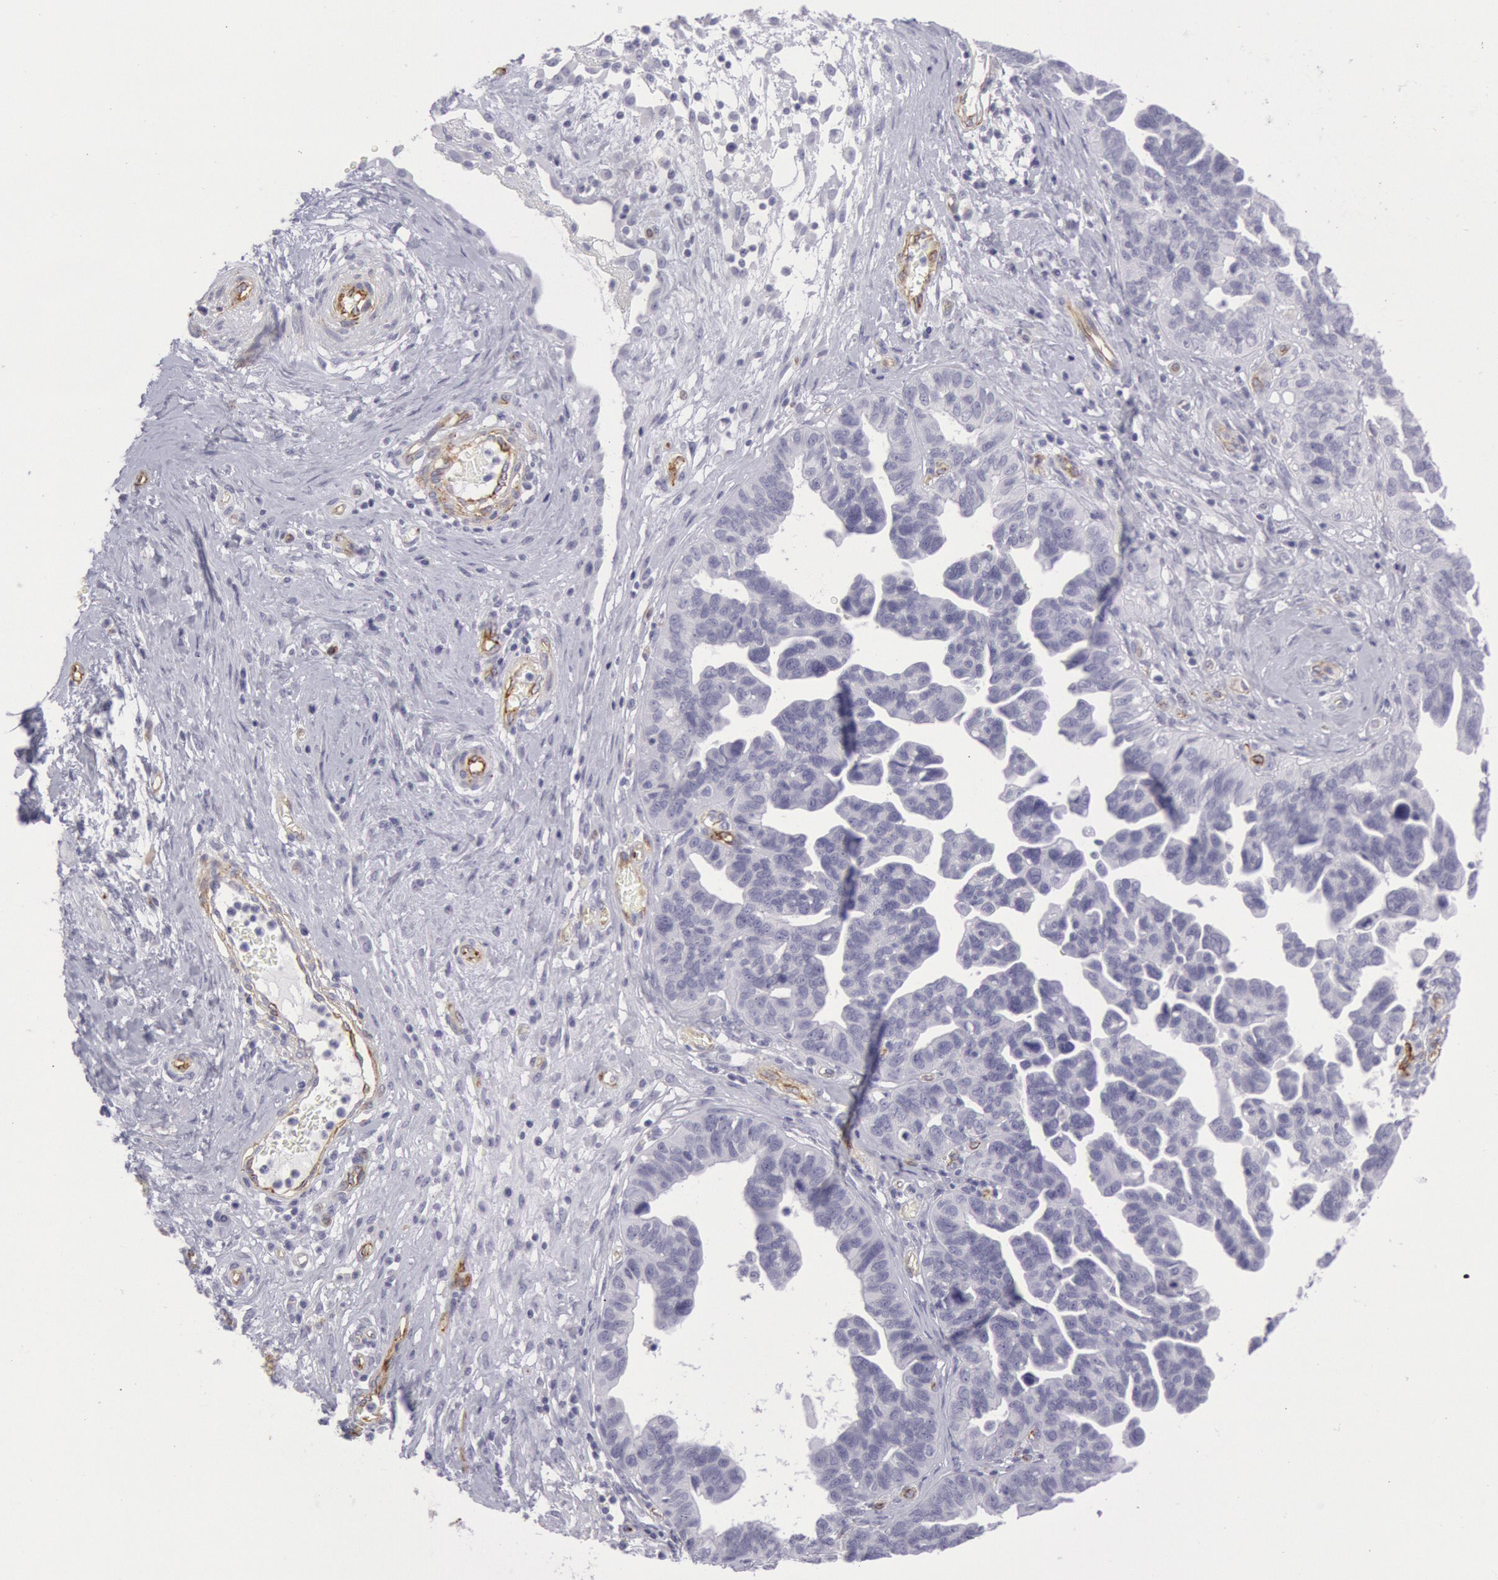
{"staining": {"intensity": "negative", "quantity": "none", "location": "none"}, "tissue": "ovarian cancer", "cell_type": "Tumor cells", "image_type": "cancer", "snomed": [{"axis": "morphology", "description": "Cystadenocarcinoma, serous, NOS"}, {"axis": "topography", "description": "Ovary"}], "caption": "The immunohistochemistry (IHC) photomicrograph has no significant expression in tumor cells of ovarian cancer tissue.", "gene": "CDH13", "patient": {"sex": "female", "age": 64}}